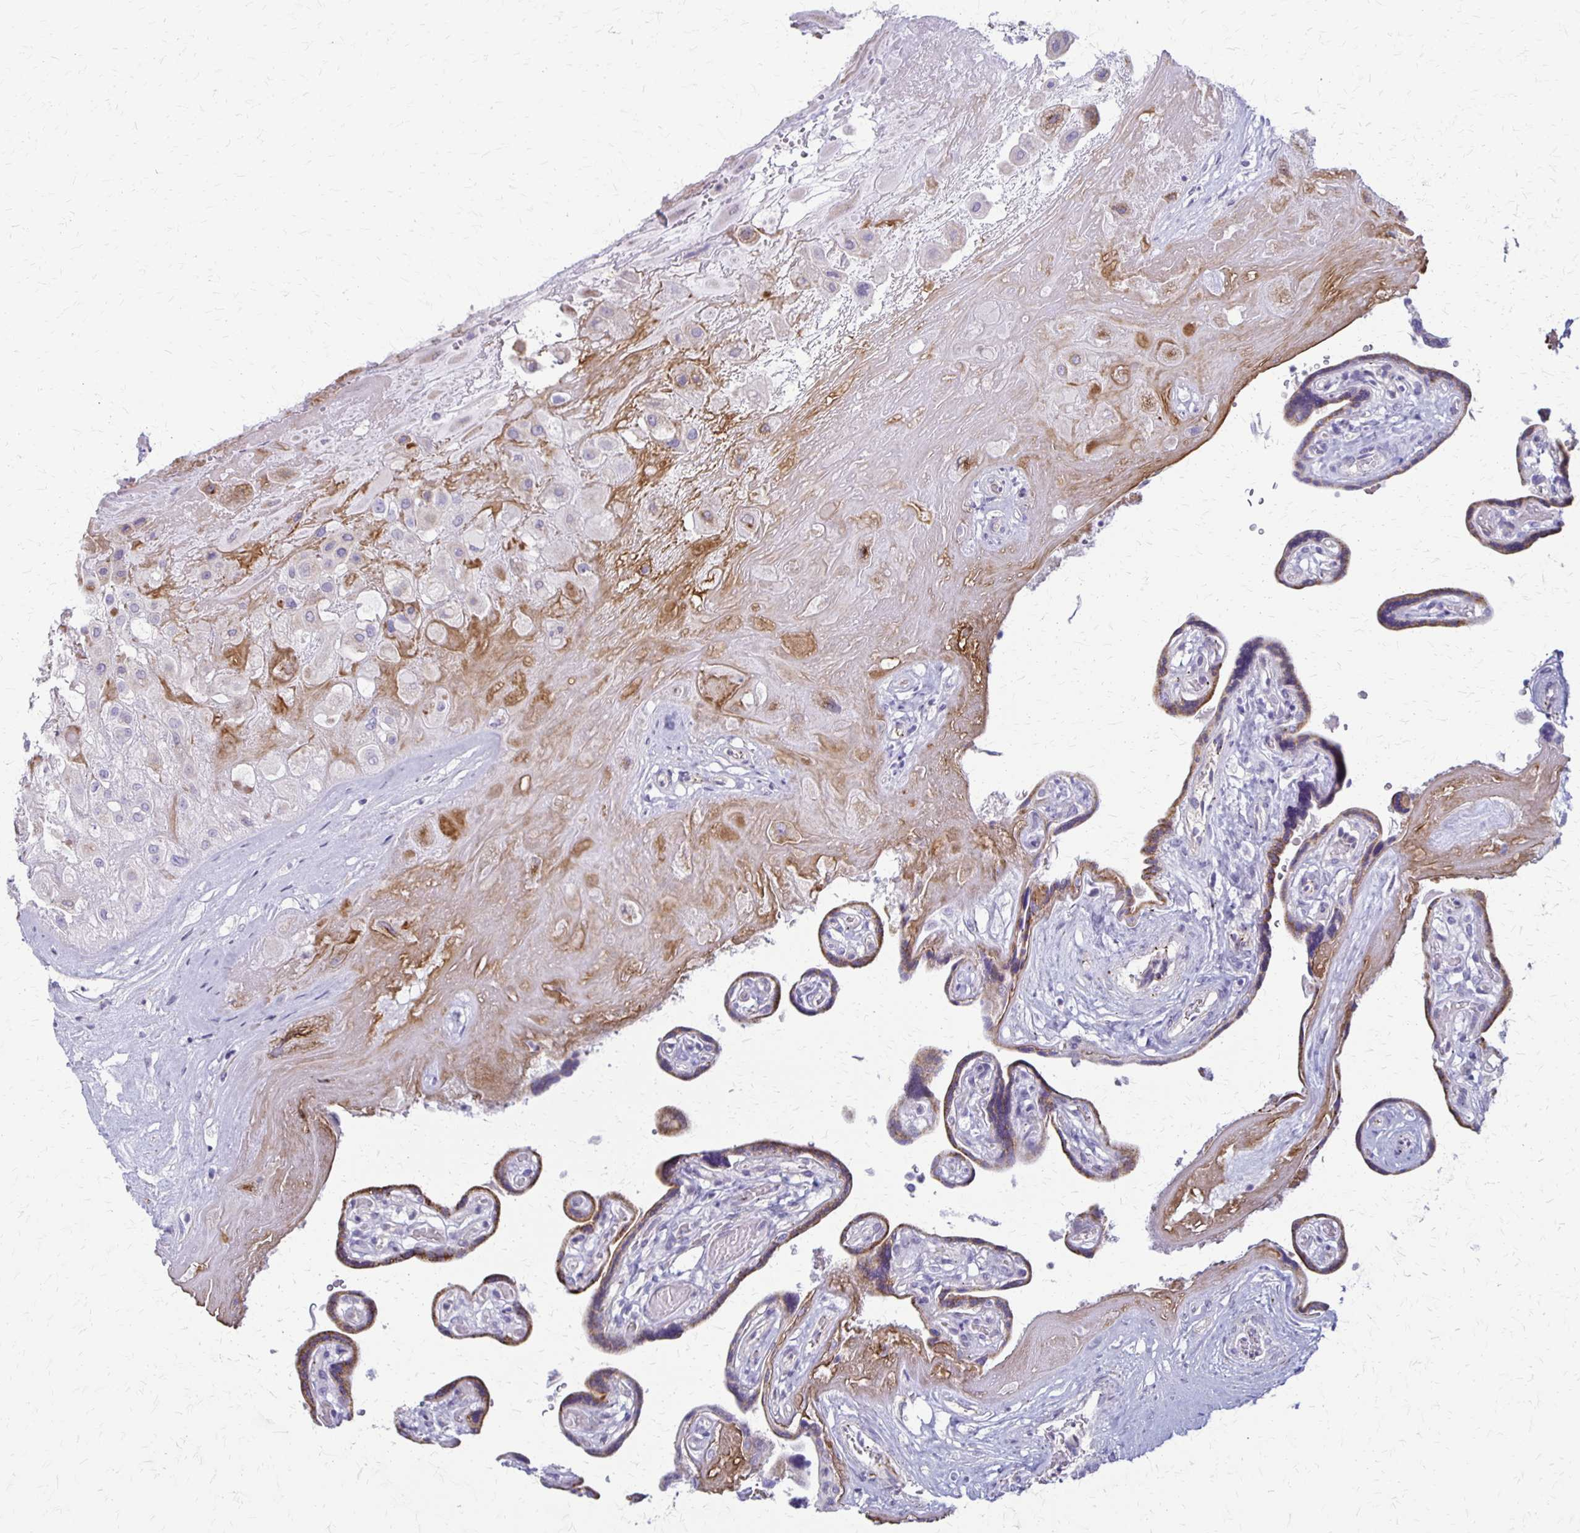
{"staining": {"intensity": "moderate", "quantity": "<25%", "location": "cytoplasmic/membranous"}, "tissue": "placenta", "cell_type": "Decidual cells", "image_type": "normal", "snomed": [{"axis": "morphology", "description": "Normal tissue, NOS"}, {"axis": "topography", "description": "Placenta"}], "caption": "This image shows normal placenta stained with immunohistochemistry (IHC) to label a protein in brown. The cytoplasmic/membranous of decidual cells show moderate positivity for the protein. Nuclei are counter-stained blue.", "gene": "RHOC", "patient": {"sex": "female", "age": 32}}